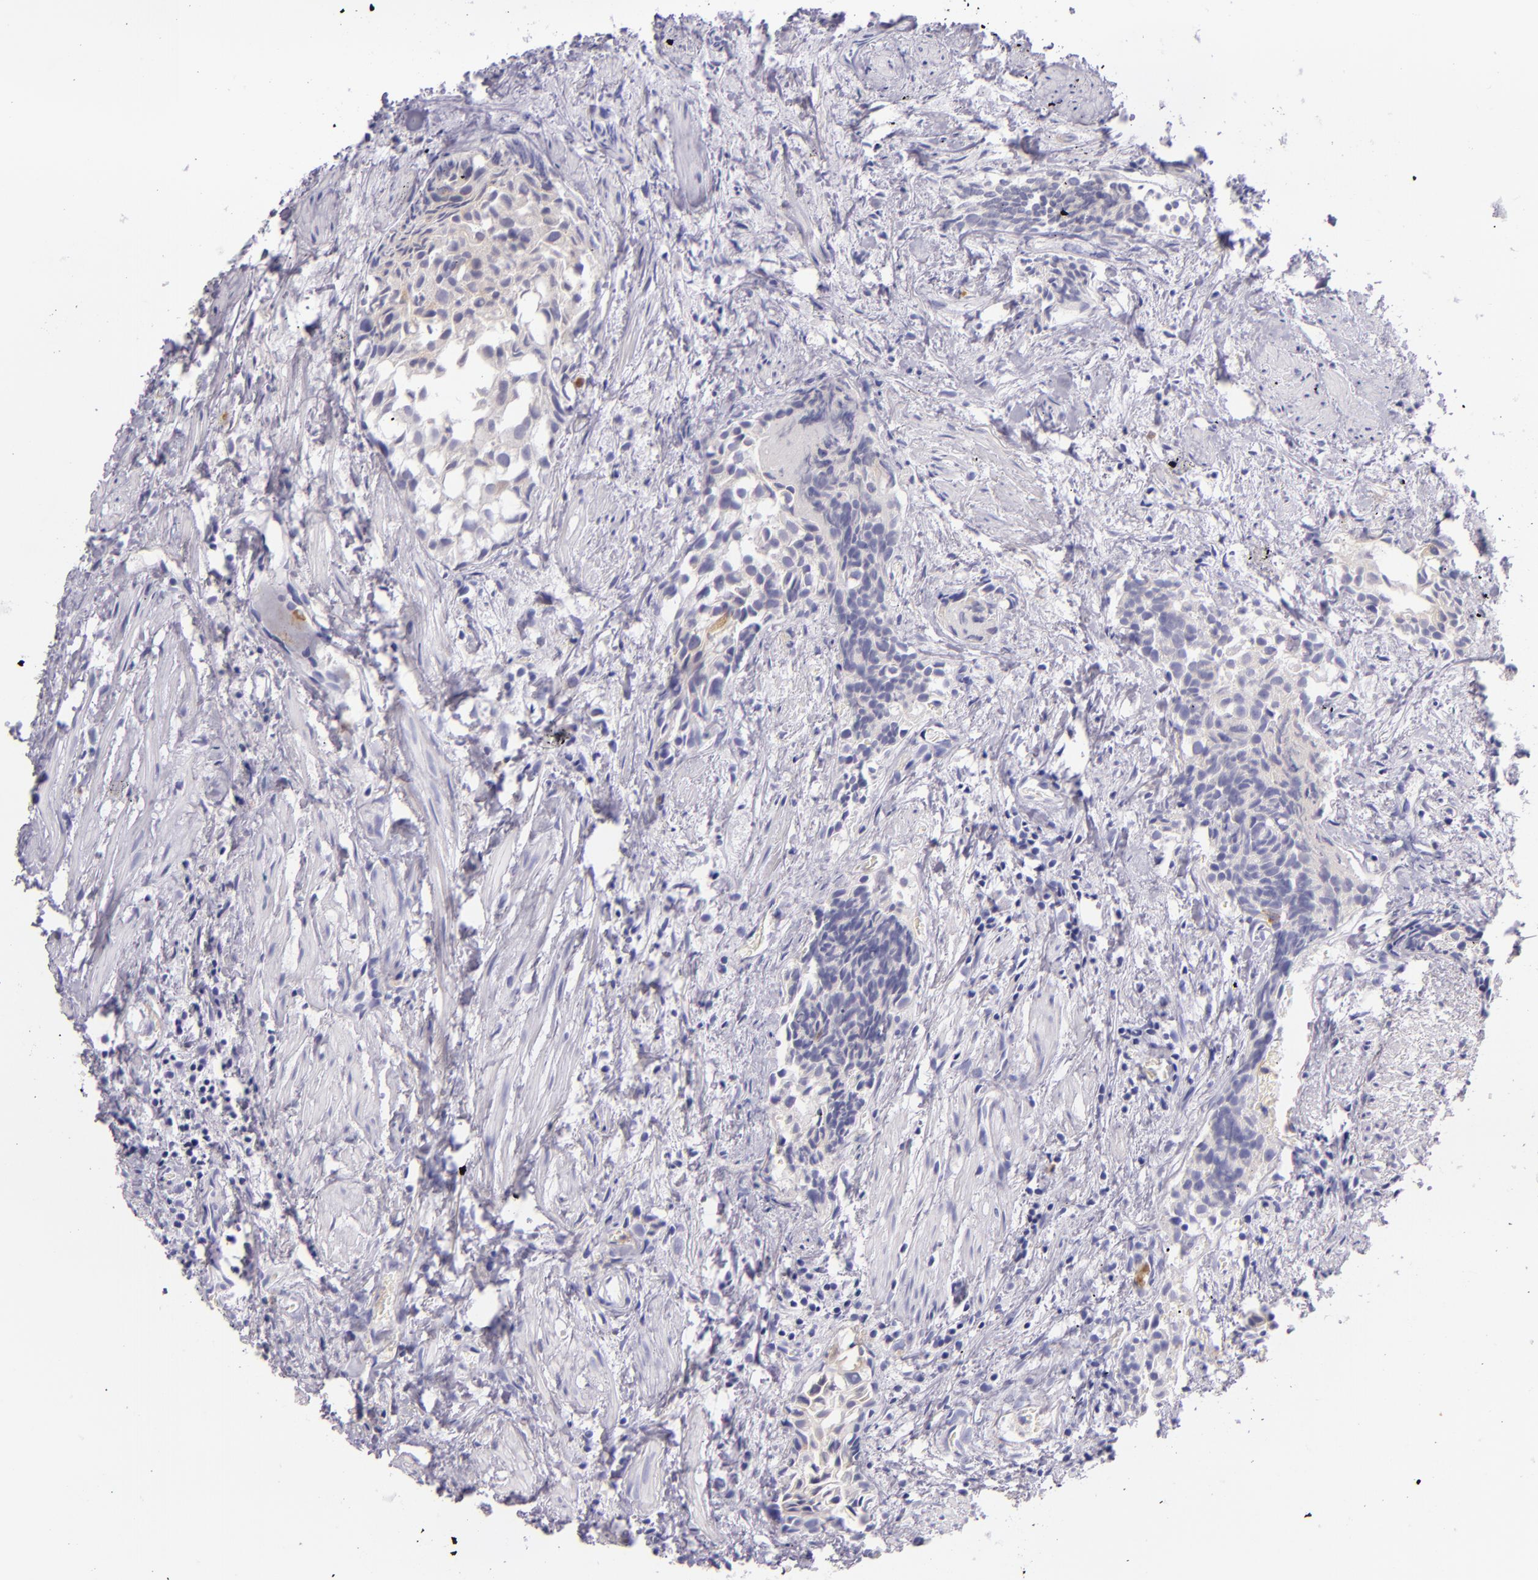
{"staining": {"intensity": "negative", "quantity": "none", "location": "none"}, "tissue": "urothelial cancer", "cell_type": "Tumor cells", "image_type": "cancer", "snomed": [{"axis": "morphology", "description": "Urothelial carcinoma, High grade"}, {"axis": "topography", "description": "Urinary bladder"}], "caption": "A micrograph of human urothelial carcinoma (high-grade) is negative for staining in tumor cells.", "gene": "CEACAM1", "patient": {"sex": "female", "age": 78}}